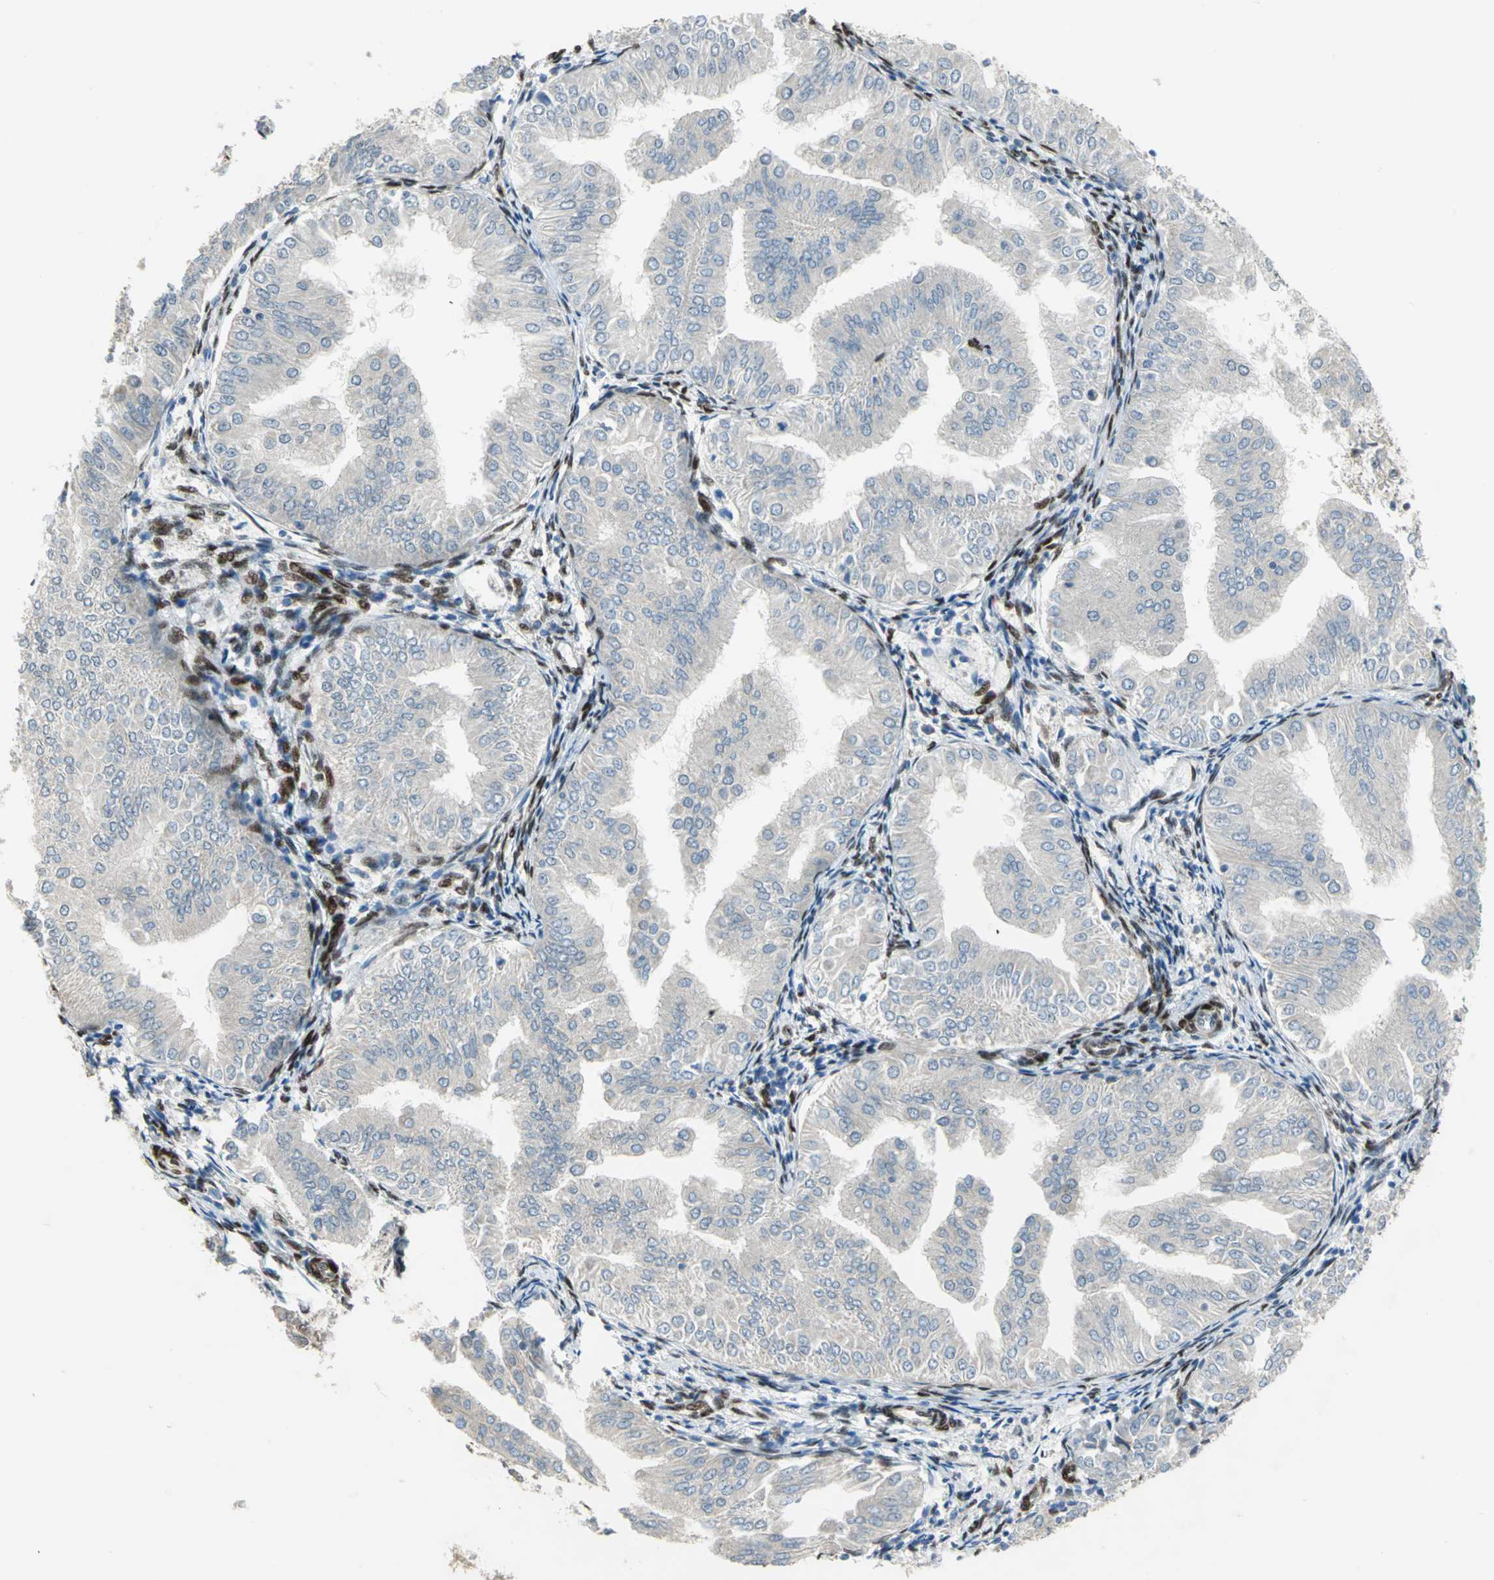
{"staining": {"intensity": "weak", "quantity": "<25%", "location": "cytoplasmic/membranous"}, "tissue": "endometrial cancer", "cell_type": "Tumor cells", "image_type": "cancer", "snomed": [{"axis": "morphology", "description": "Adenocarcinoma, NOS"}, {"axis": "topography", "description": "Endometrium"}], "caption": "Immunohistochemistry of human adenocarcinoma (endometrial) displays no staining in tumor cells.", "gene": "RBFOX2", "patient": {"sex": "female", "age": 53}}